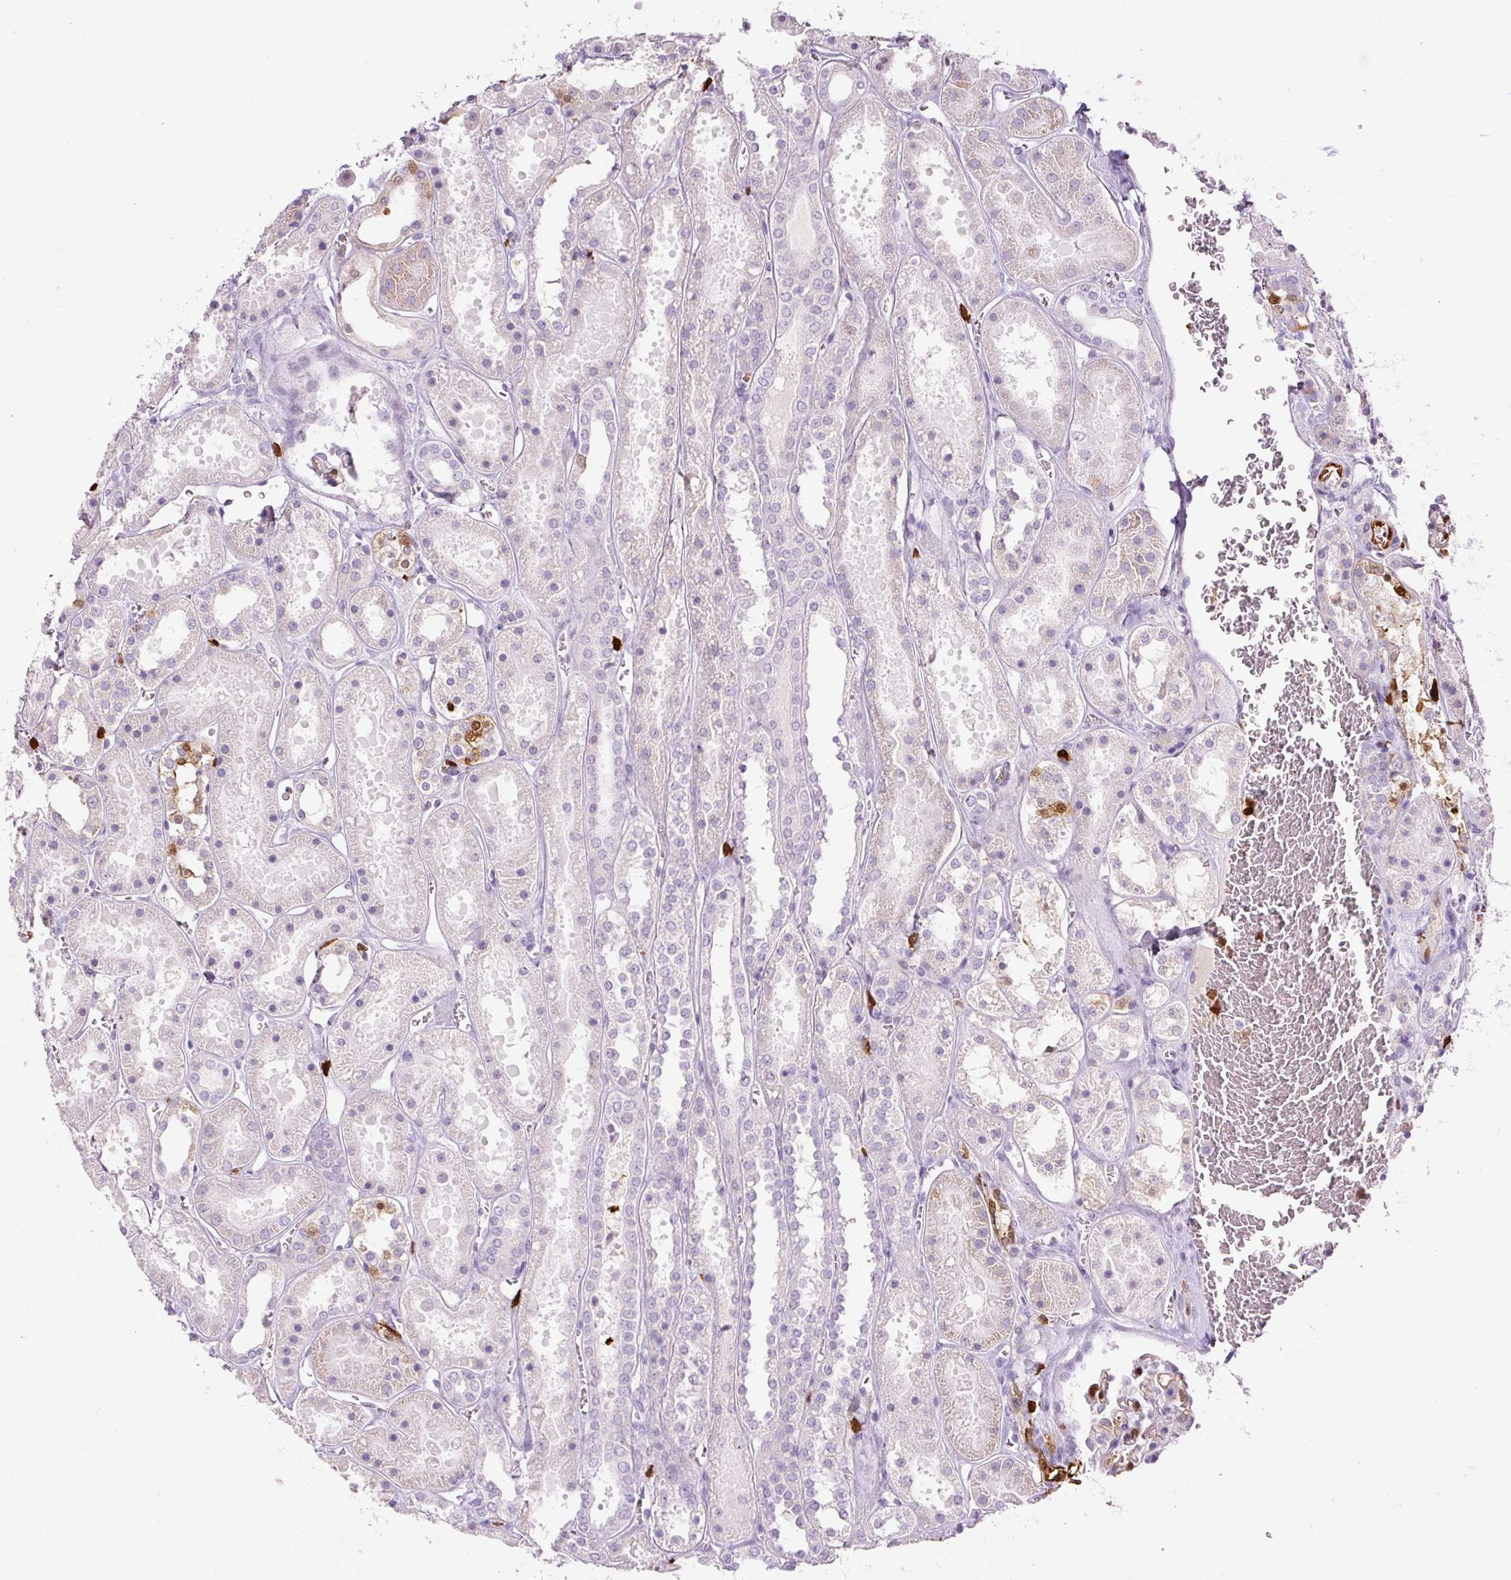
{"staining": {"intensity": "moderate", "quantity": "<25%", "location": "cytoplasmic/membranous"}, "tissue": "kidney", "cell_type": "Cells in glomeruli", "image_type": "normal", "snomed": [{"axis": "morphology", "description": "Normal tissue, NOS"}, {"axis": "topography", "description": "Kidney"}], "caption": "Protein staining displays moderate cytoplasmic/membranous positivity in approximately <25% of cells in glomeruli in unremarkable kidney.", "gene": "S100A4", "patient": {"sex": "female", "age": 41}}